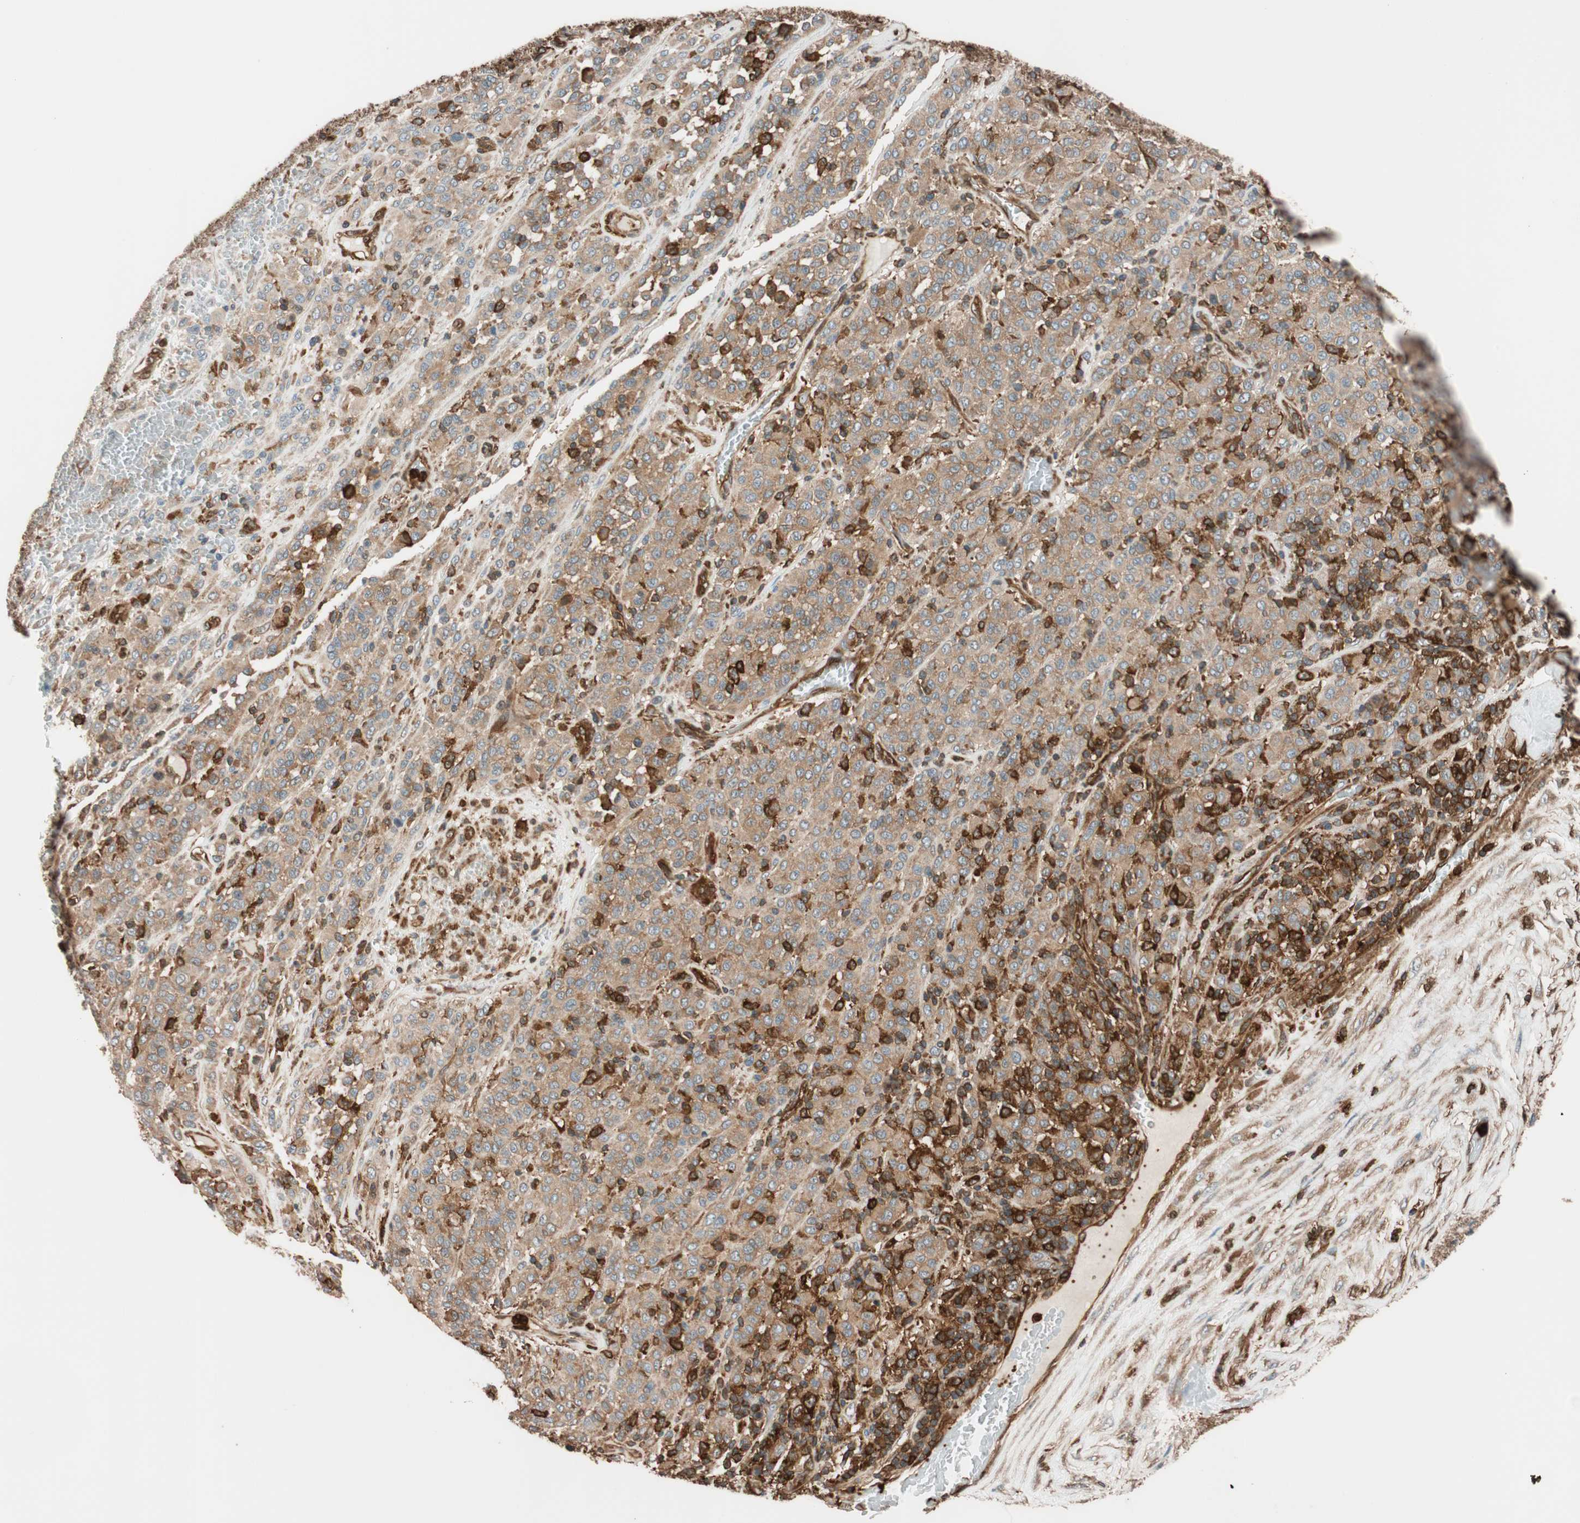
{"staining": {"intensity": "moderate", "quantity": ">75%", "location": "cytoplasmic/membranous"}, "tissue": "melanoma", "cell_type": "Tumor cells", "image_type": "cancer", "snomed": [{"axis": "morphology", "description": "Malignant melanoma, Metastatic site"}, {"axis": "topography", "description": "Pancreas"}], "caption": "This is a photomicrograph of immunohistochemistry (IHC) staining of malignant melanoma (metastatic site), which shows moderate staining in the cytoplasmic/membranous of tumor cells.", "gene": "VASP", "patient": {"sex": "female", "age": 30}}